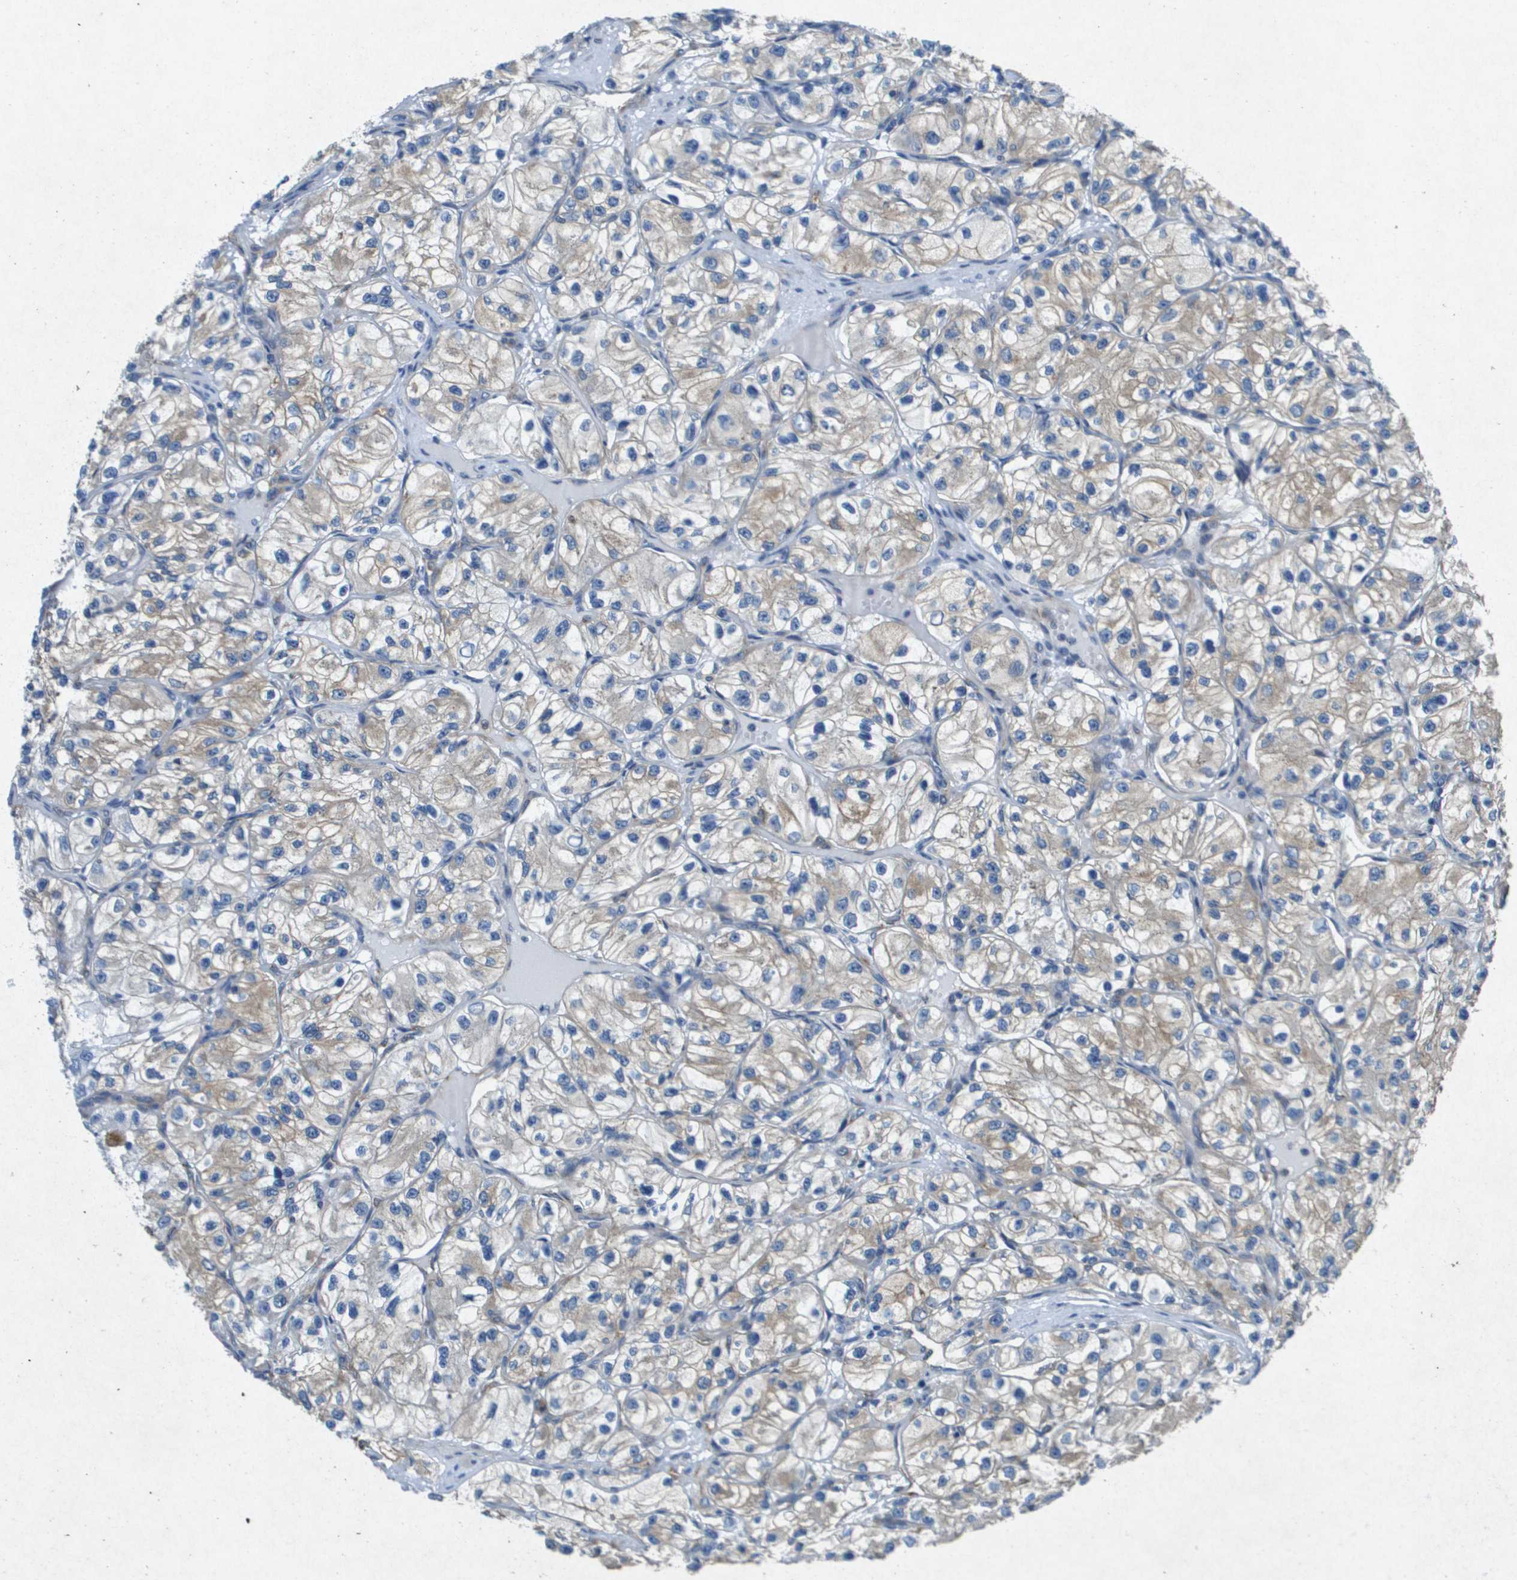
{"staining": {"intensity": "moderate", "quantity": "25%-75%", "location": "cytoplasmic/membranous"}, "tissue": "renal cancer", "cell_type": "Tumor cells", "image_type": "cancer", "snomed": [{"axis": "morphology", "description": "Adenocarcinoma, NOS"}, {"axis": "topography", "description": "Kidney"}], "caption": "The photomicrograph exhibits staining of renal cancer, revealing moderate cytoplasmic/membranous protein positivity (brown color) within tumor cells.", "gene": "PTPRT", "patient": {"sex": "female", "age": 57}}